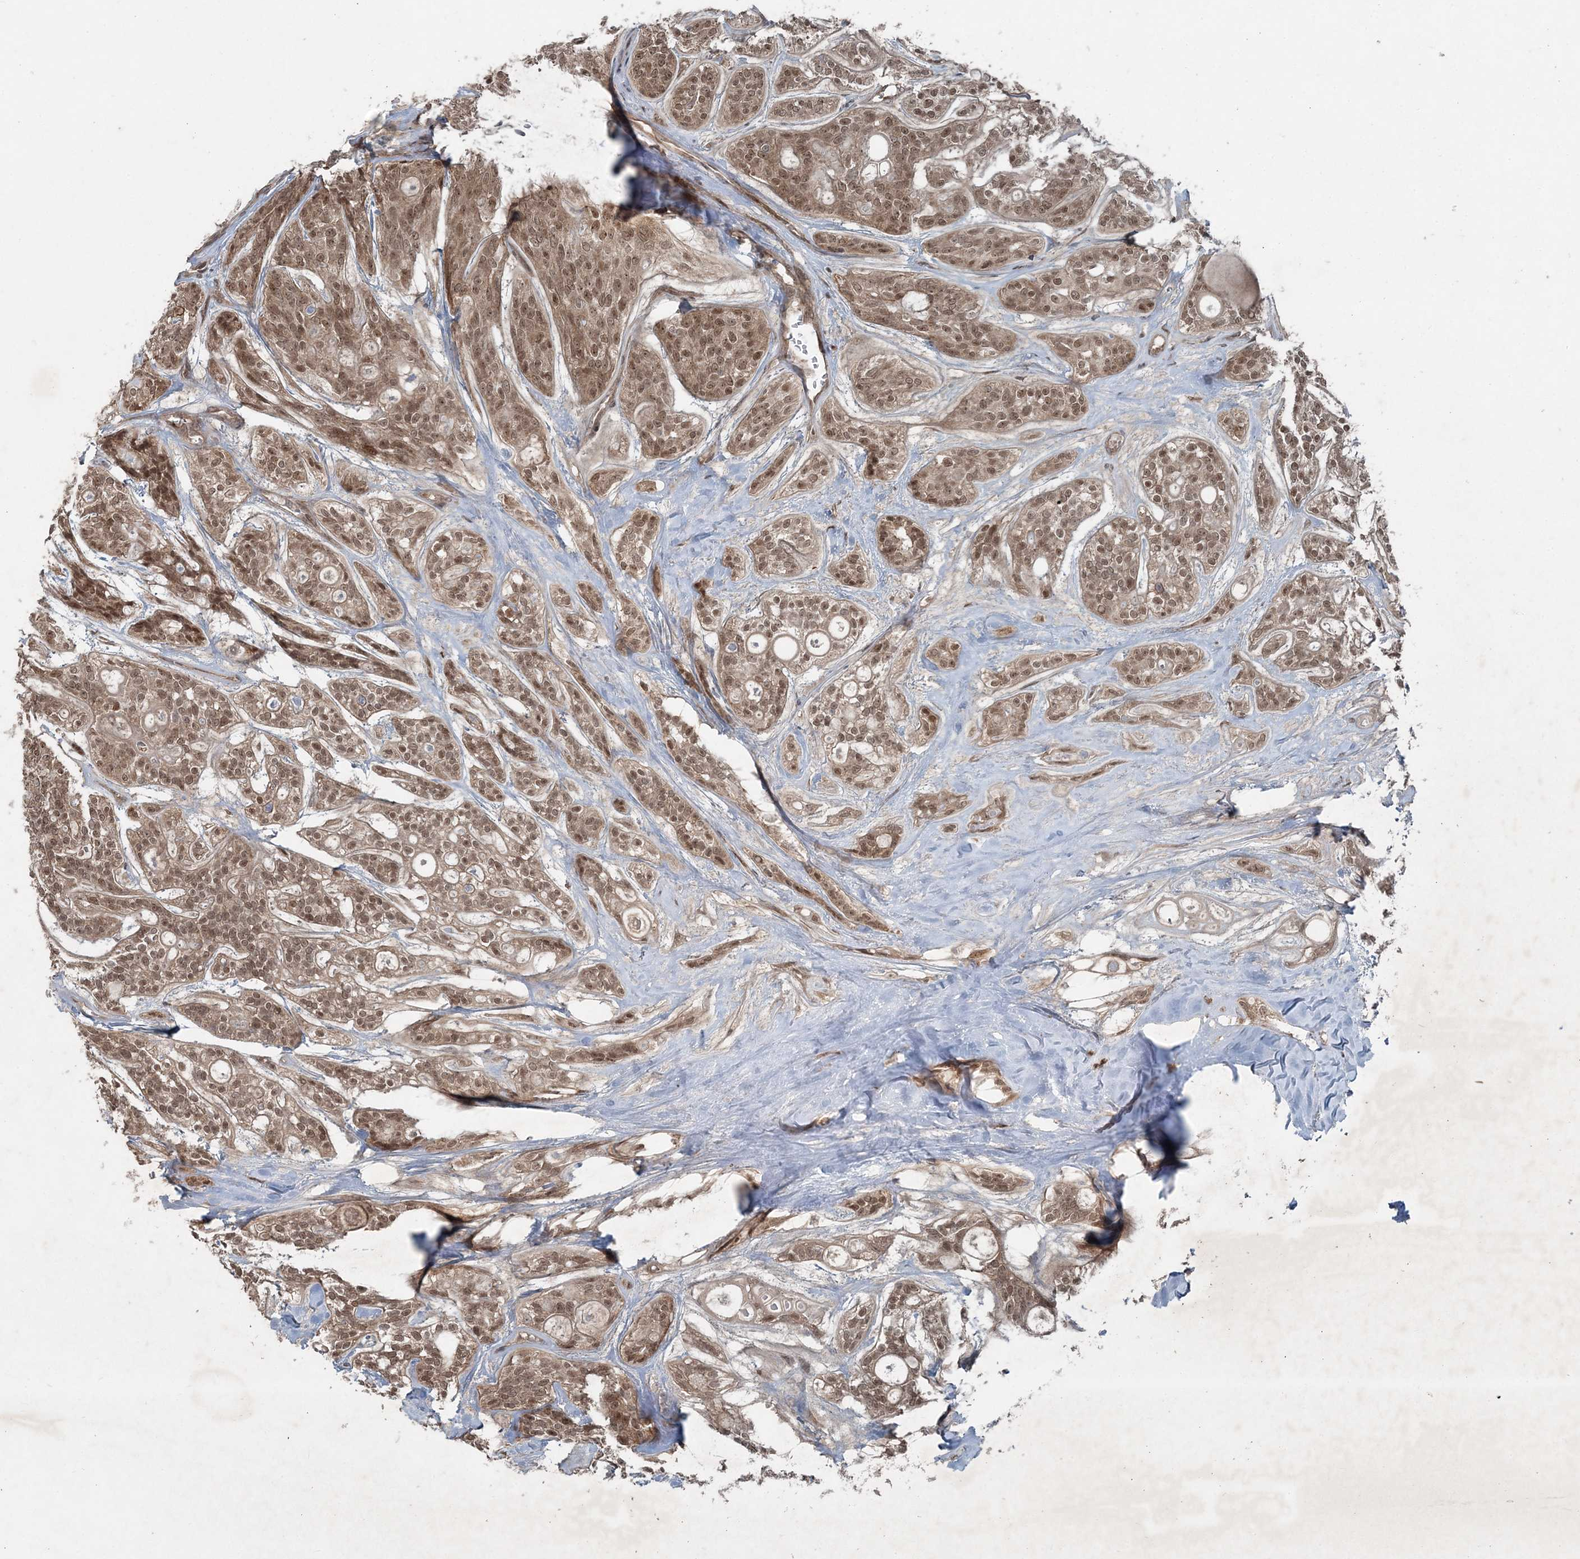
{"staining": {"intensity": "moderate", "quantity": ">75%", "location": "cytoplasmic/membranous,nuclear"}, "tissue": "head and neck cancer", "cell_type": "Tumor cells", "image_type": "cancer", "snomed": [{"axis": "morphology", "description": "Adenocarcinoma, NOS"}, {"axis": "topography", "description": "Head-Neck"}], "caption": "About >75% of tumor cells in human adenocarcinoma (head and neck) display moderate cytoplasmic/membranous and nuclear protein staining as visualized by brown immunohistochemical staining.", "gene": "FBXL17", "patient": {"sex": "male", "age": 66}}